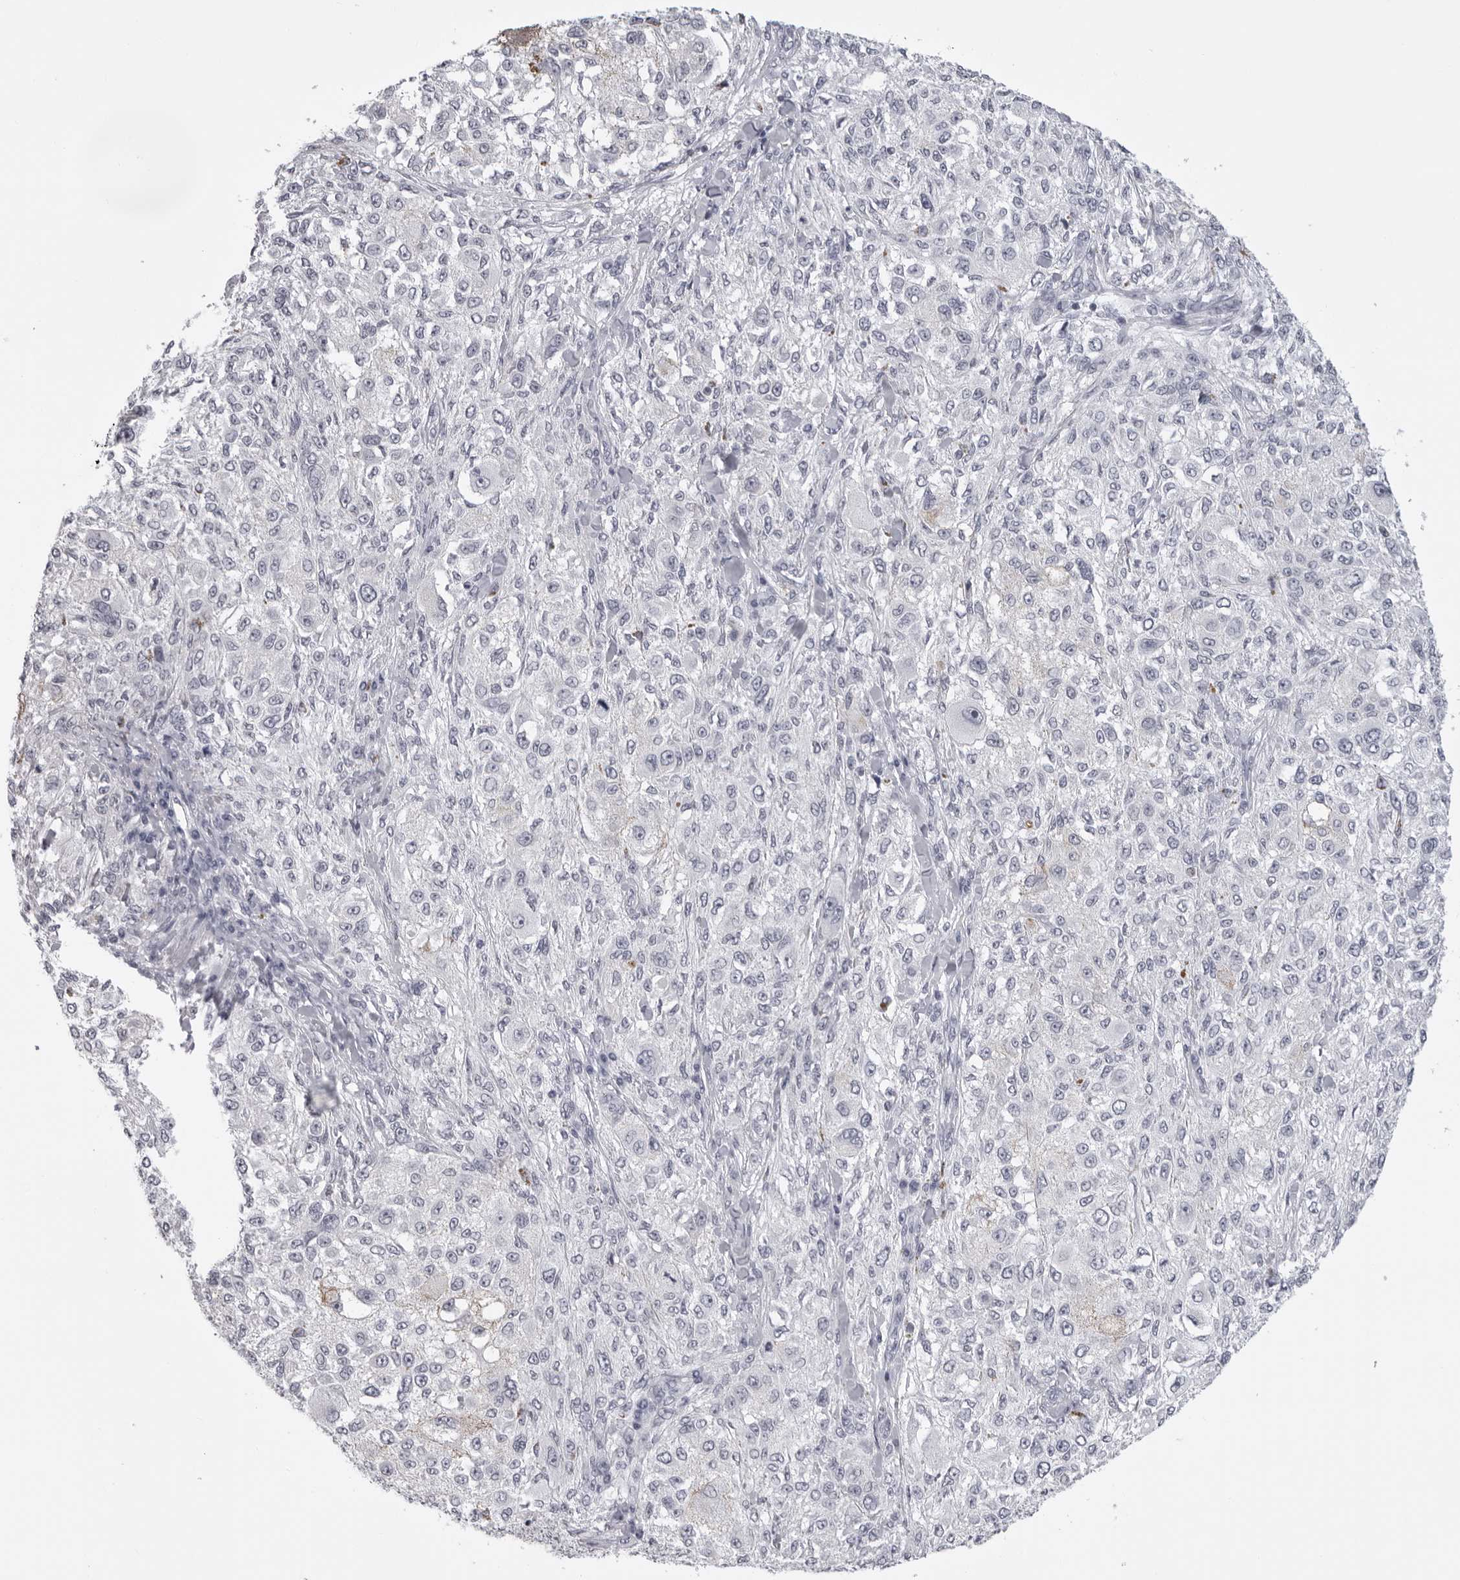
{"staining": {"intensity": "negative", "quantity": "none", "location": "none"}, "tissue": "melanoma", "cell_type": "Tumor cells", "image_type": "cancer", "snomed": [{"axis": "morphology", "description": "Necrosis, NOS"}, {"axis": "morphology", "description": "Malignant melanoma, NOS"}, {"axis": "topography", "description": "Skin"}], "caption": "Immunohistochemistry (IHC) photomicrograph of human malignant melanoma stained for a protein (brown), which exhibits no expression in tumor cells.", "gene": "DNALI1", "patient": {"sex": "female", "age": 87}}